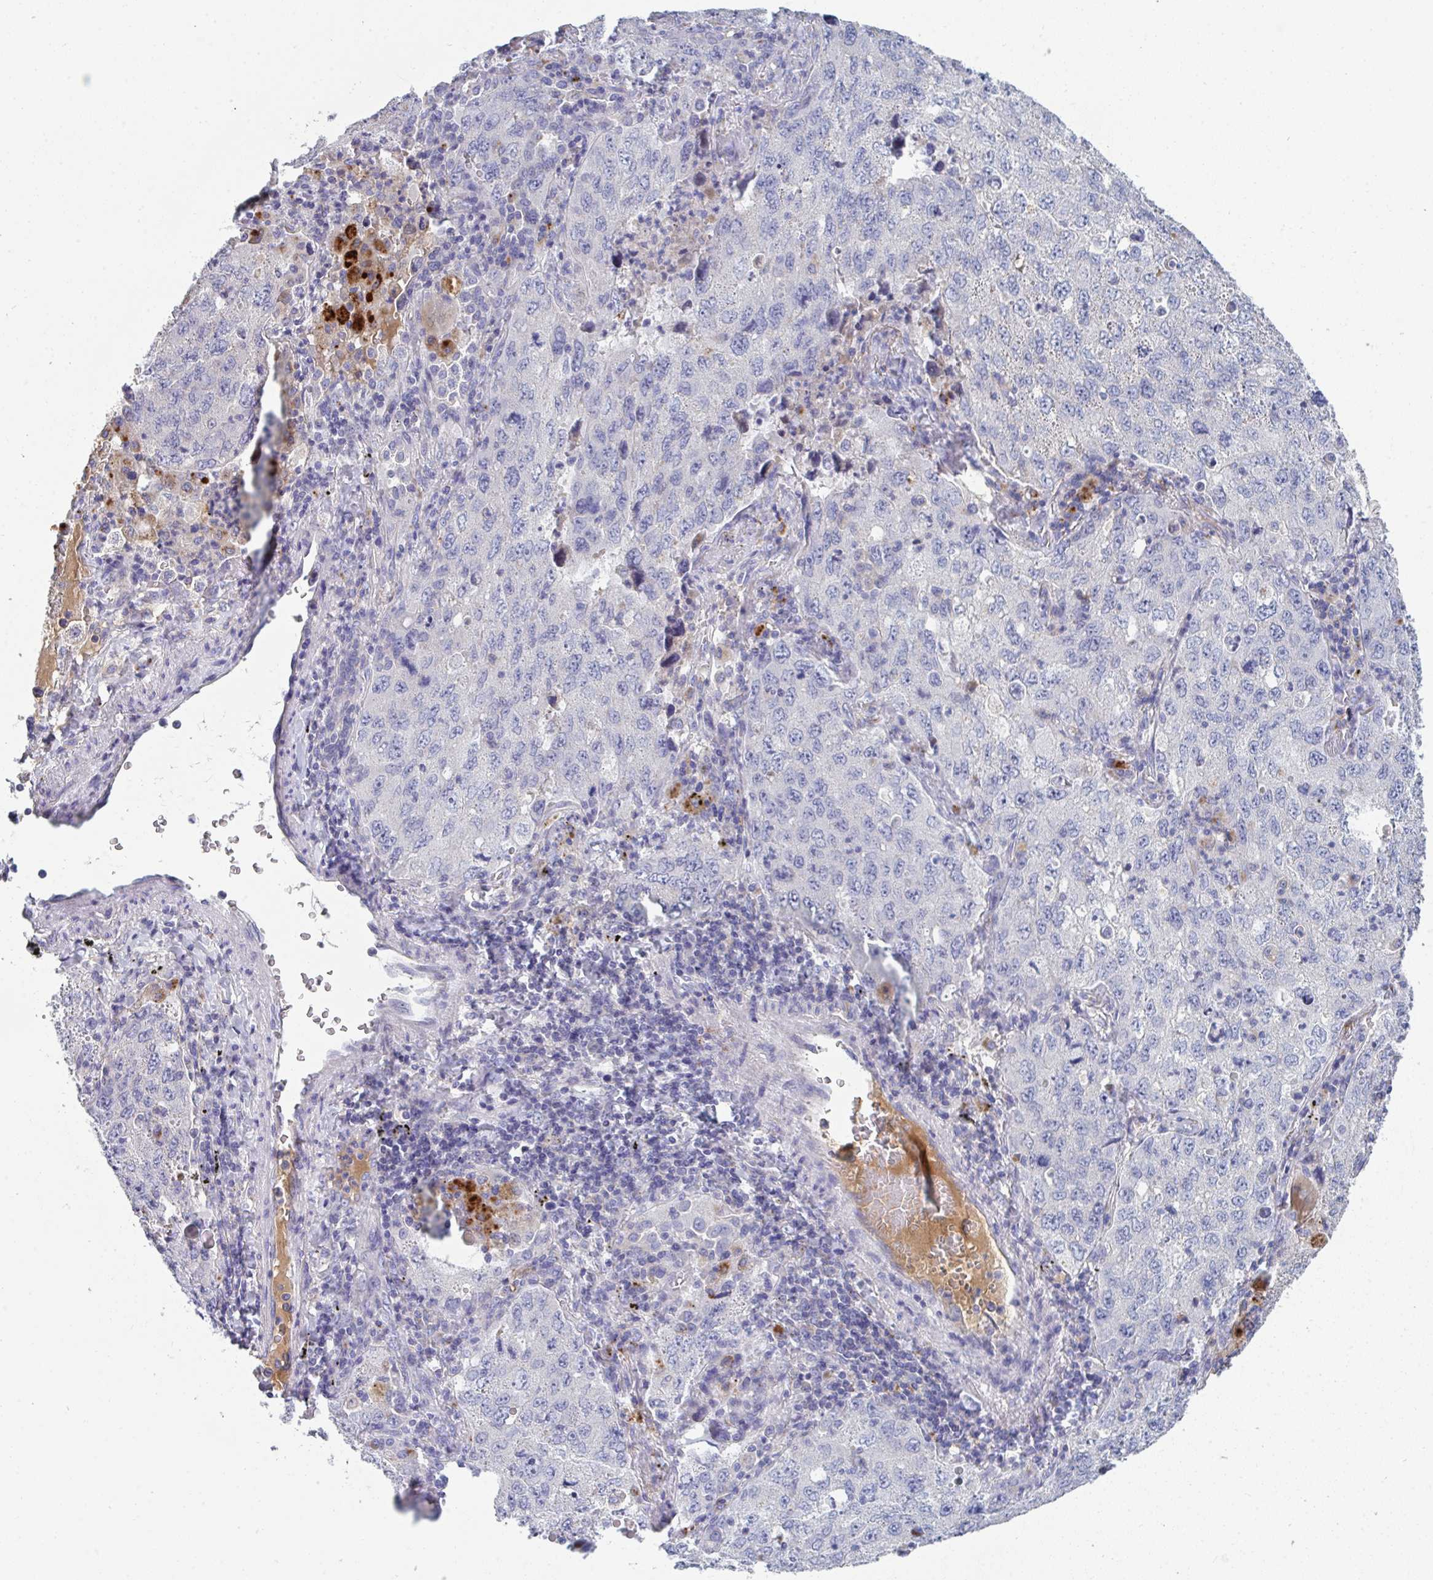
{"staining": {"intensity": "negative", "quantity": "none", "location": "none"}, "tissue": "lung cancer", "cell_type": "Tumor cells", "image_type": "cancer", "snomed": [{"axis": "morphology", "description": "Adenocarcinoma, NOS"}, {"axis": "topography", "description": "Lung"}], "caption": "Tumor cells show no significant protein positivity in lung cancer (adenocarcinoma). (Stains: DAB IHC with hematoxylin counter stain, Microscopy: brightfield microscopy at high magnification).", "gene": "HGFAC", "patient": {"sex": "female", "age": 57}}